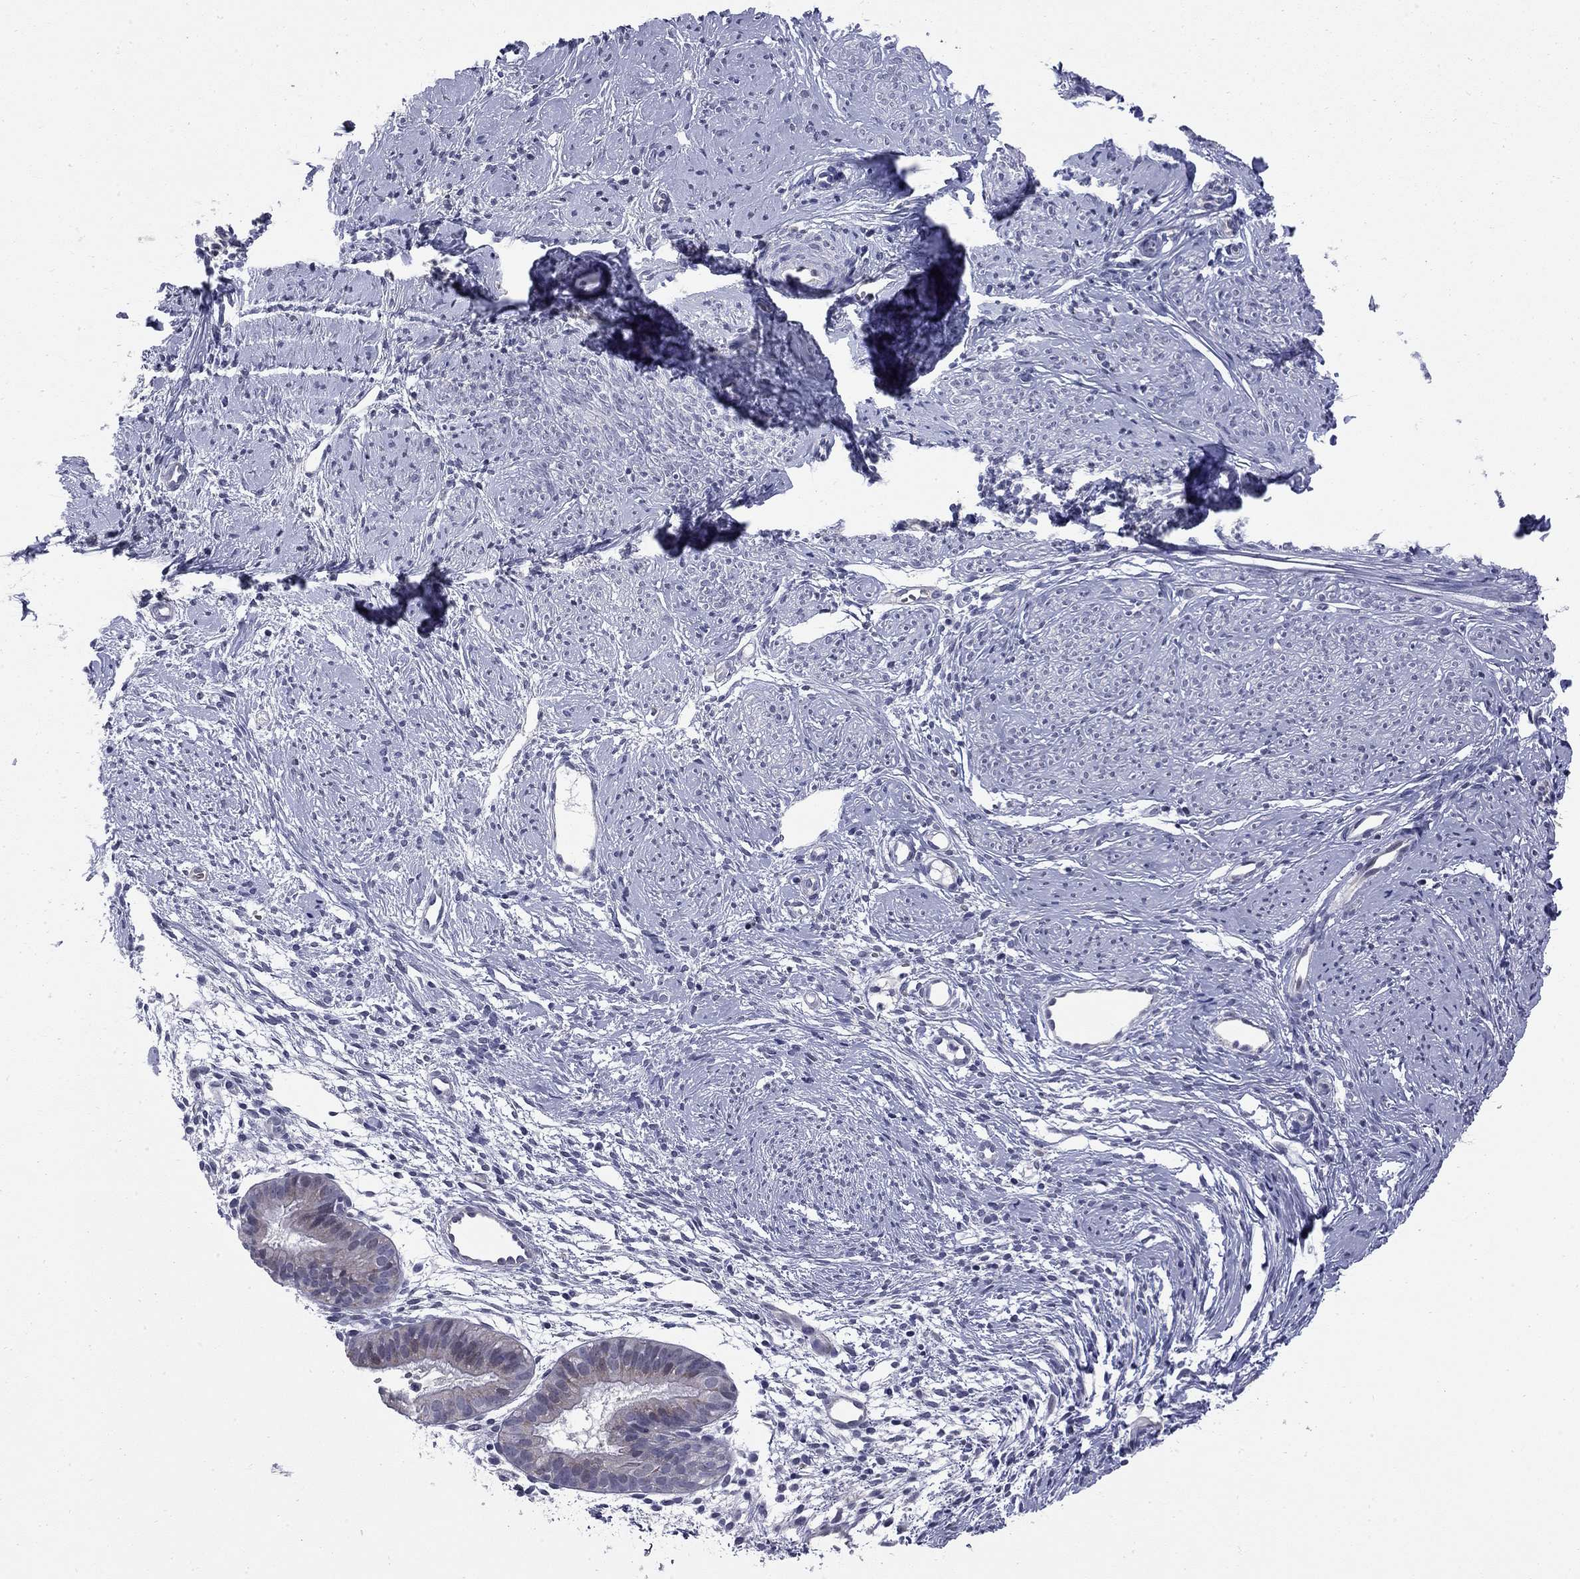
{"staining": {"intensity": "negative", "quantity": "none", "location": "none"}, "tissue": "smooth muscle", "cell_type": "Smooth muscle cells", "image_type": "normal", "snomed": [{"axis": "morphology", "description": "Normal tissue, NOS"}, {"axis": "topography", "description": "Smooth muscle"}], "caption": "This is an immunohistochemistry (IHC) image of unremarkable human smooth muscle. There is no staining in smooth muscle cells.", "gene": "HTR4", "patient": {"sex": "female", "age": 48}}